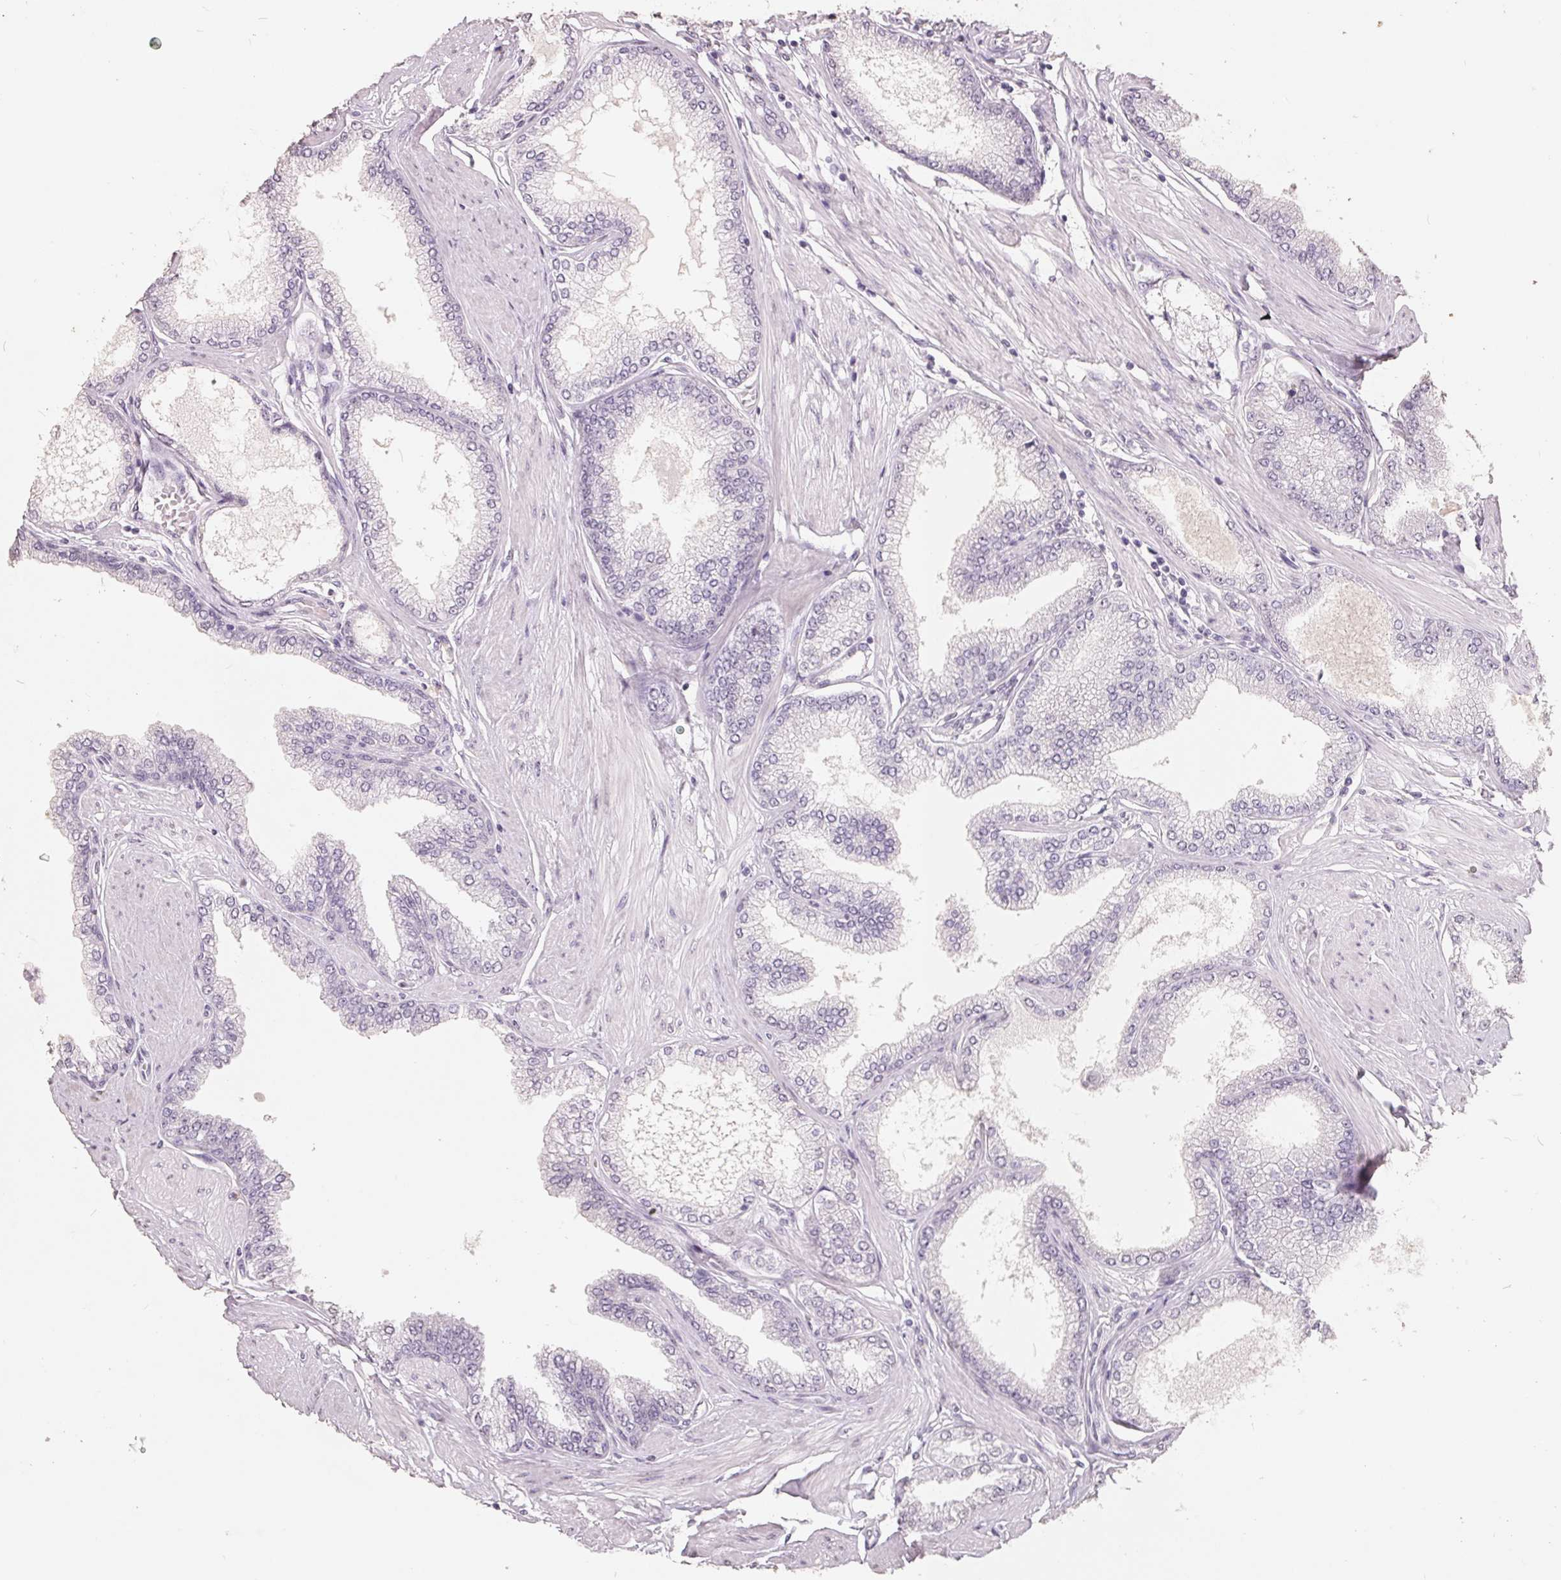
{"staining": {"intensity": "negative", "quantity": "none", "location": "none"}, "tissue": "prostate cancer", "cell_type": "Tumor cells", "image_type": "cancer", "snomed": [{"axis": "morphology", "description": "Adenocarcinoma, Low grade"}, {"axis": "topography", "description": "Prostate"}], "caption": "Tumor cells show no significant protein positivity in prostate cancer.", "gene": "FTCD", "patient": {"sex": "male", "age": 55}}